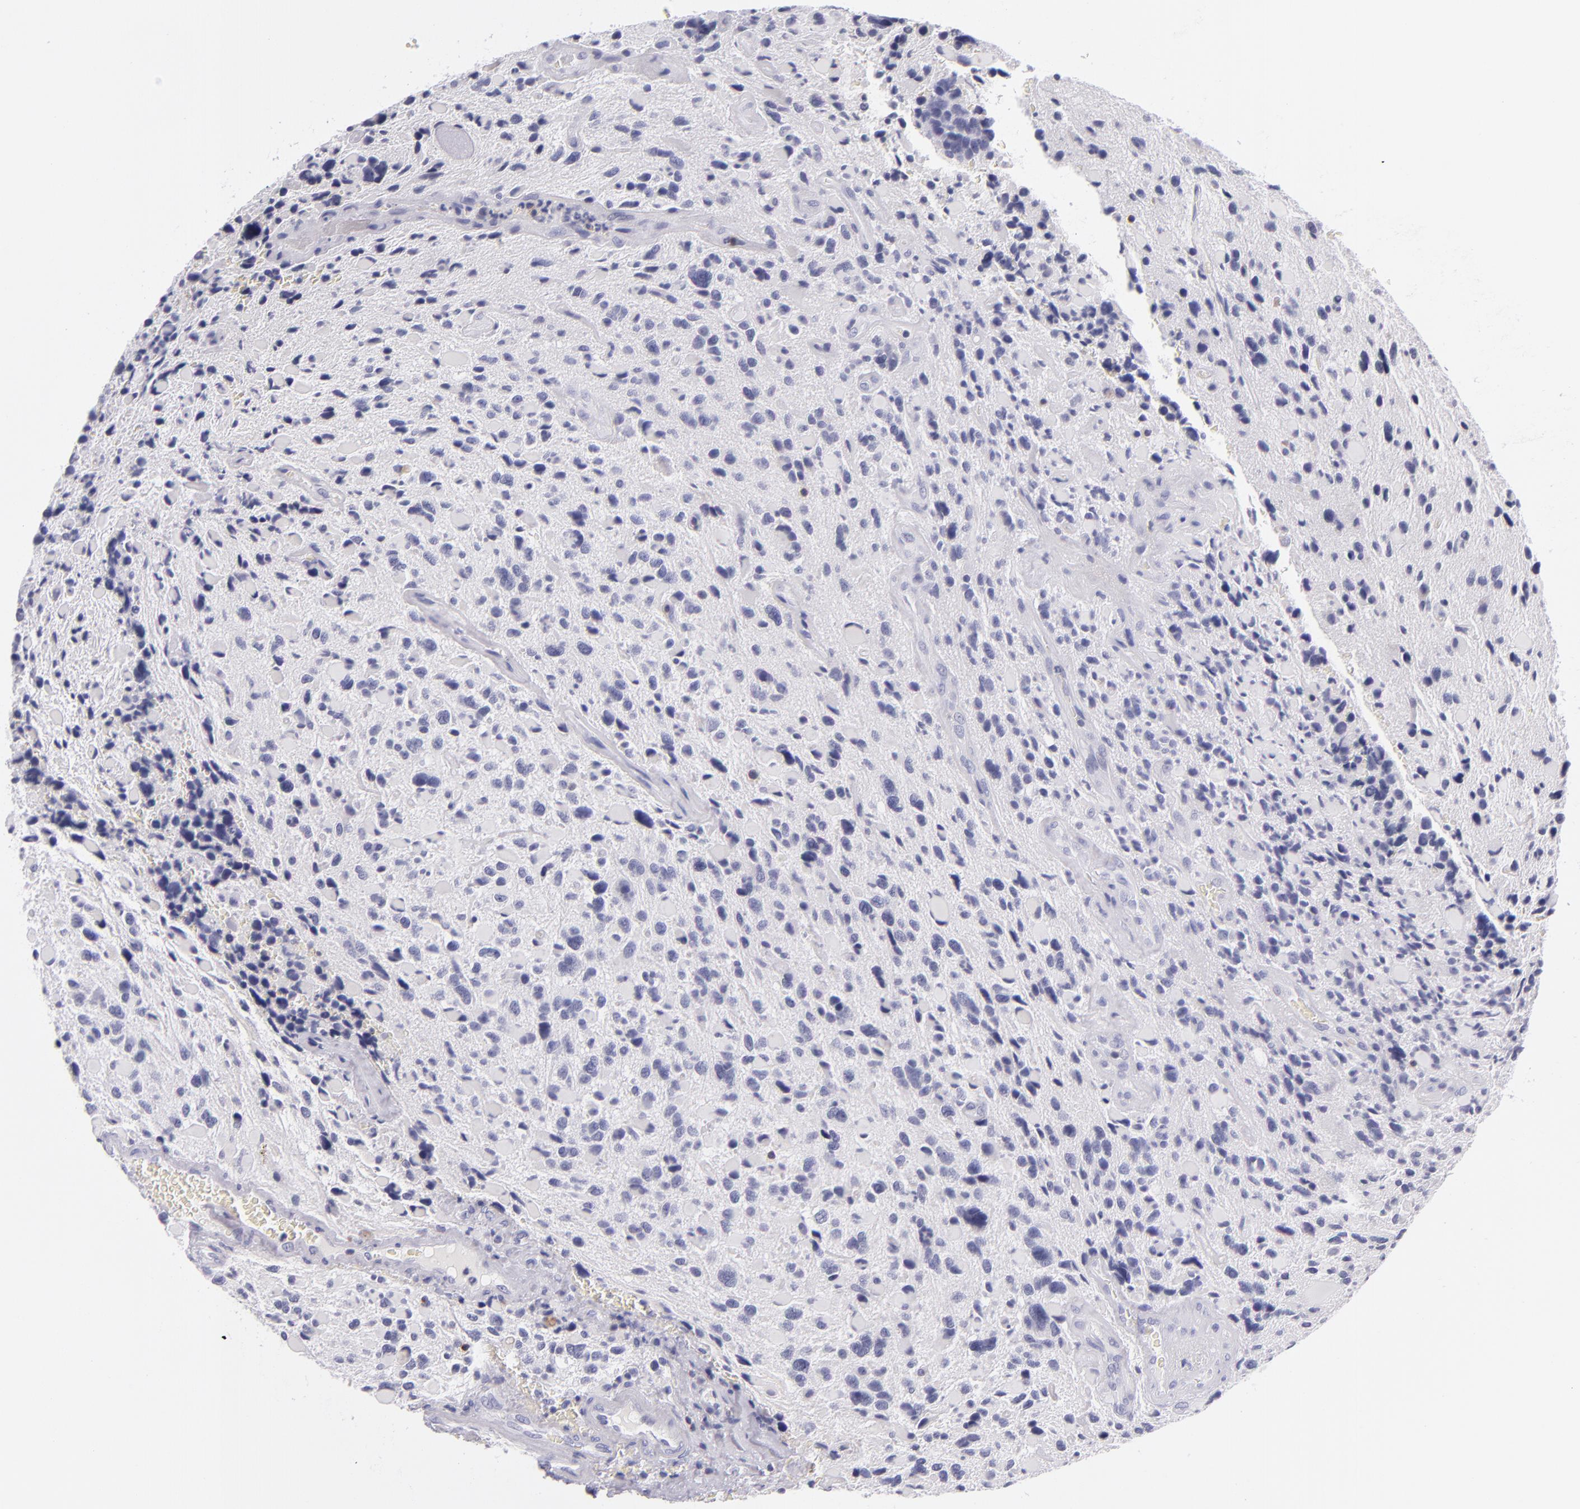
{"staining": {"intensity": "negative", "quantity": "none", "location": "none"}, "tissue": "glioma", "cell_type": "Tumor cells", "image_type": "cancer", "snomed": [{"axis": "morphology", "description": "Glioma, malignant, High grade"}, {"axis": "topography", "description": "Brain"}], "caption": "The photomicrograph demonstrates no significant positivity in tumor cells of high-grade glioma (malignant).", "gene": "CD48", "patient": {"sex": "female", "age": 37}}